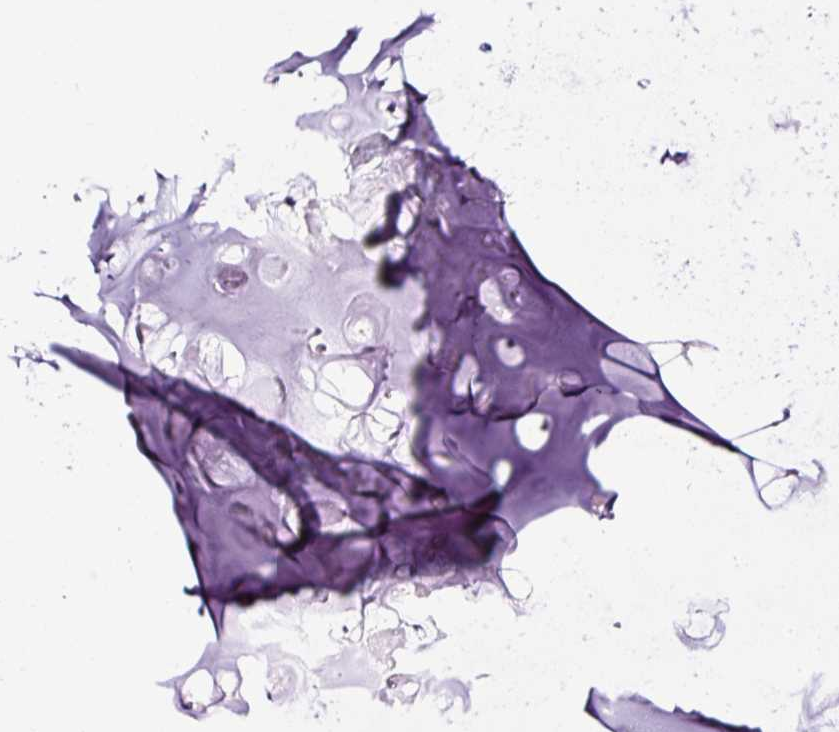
{"staining": {"intensity": "negative", "quantity": "none", "location": "none"}, "tissue": "adipose tissue", "cell_type": "Adipocytes", "image_type": "normal", "snomed": [{"axis": "morphology", "description": "Normal tissue, NOS"}, {"axis": "morphology", "description": "Degeneration, NOS"}, {"axis": "topography", "description": "Cartilage tissue"}, {"axis": "topography", "description": "Lung"}], "caption": "Histopathology image shows no significant protein positivity in adipocytes of normal adipose tissue.", "gene": "SLC7A8", "patient": {"sex": "female", "age": 61}}